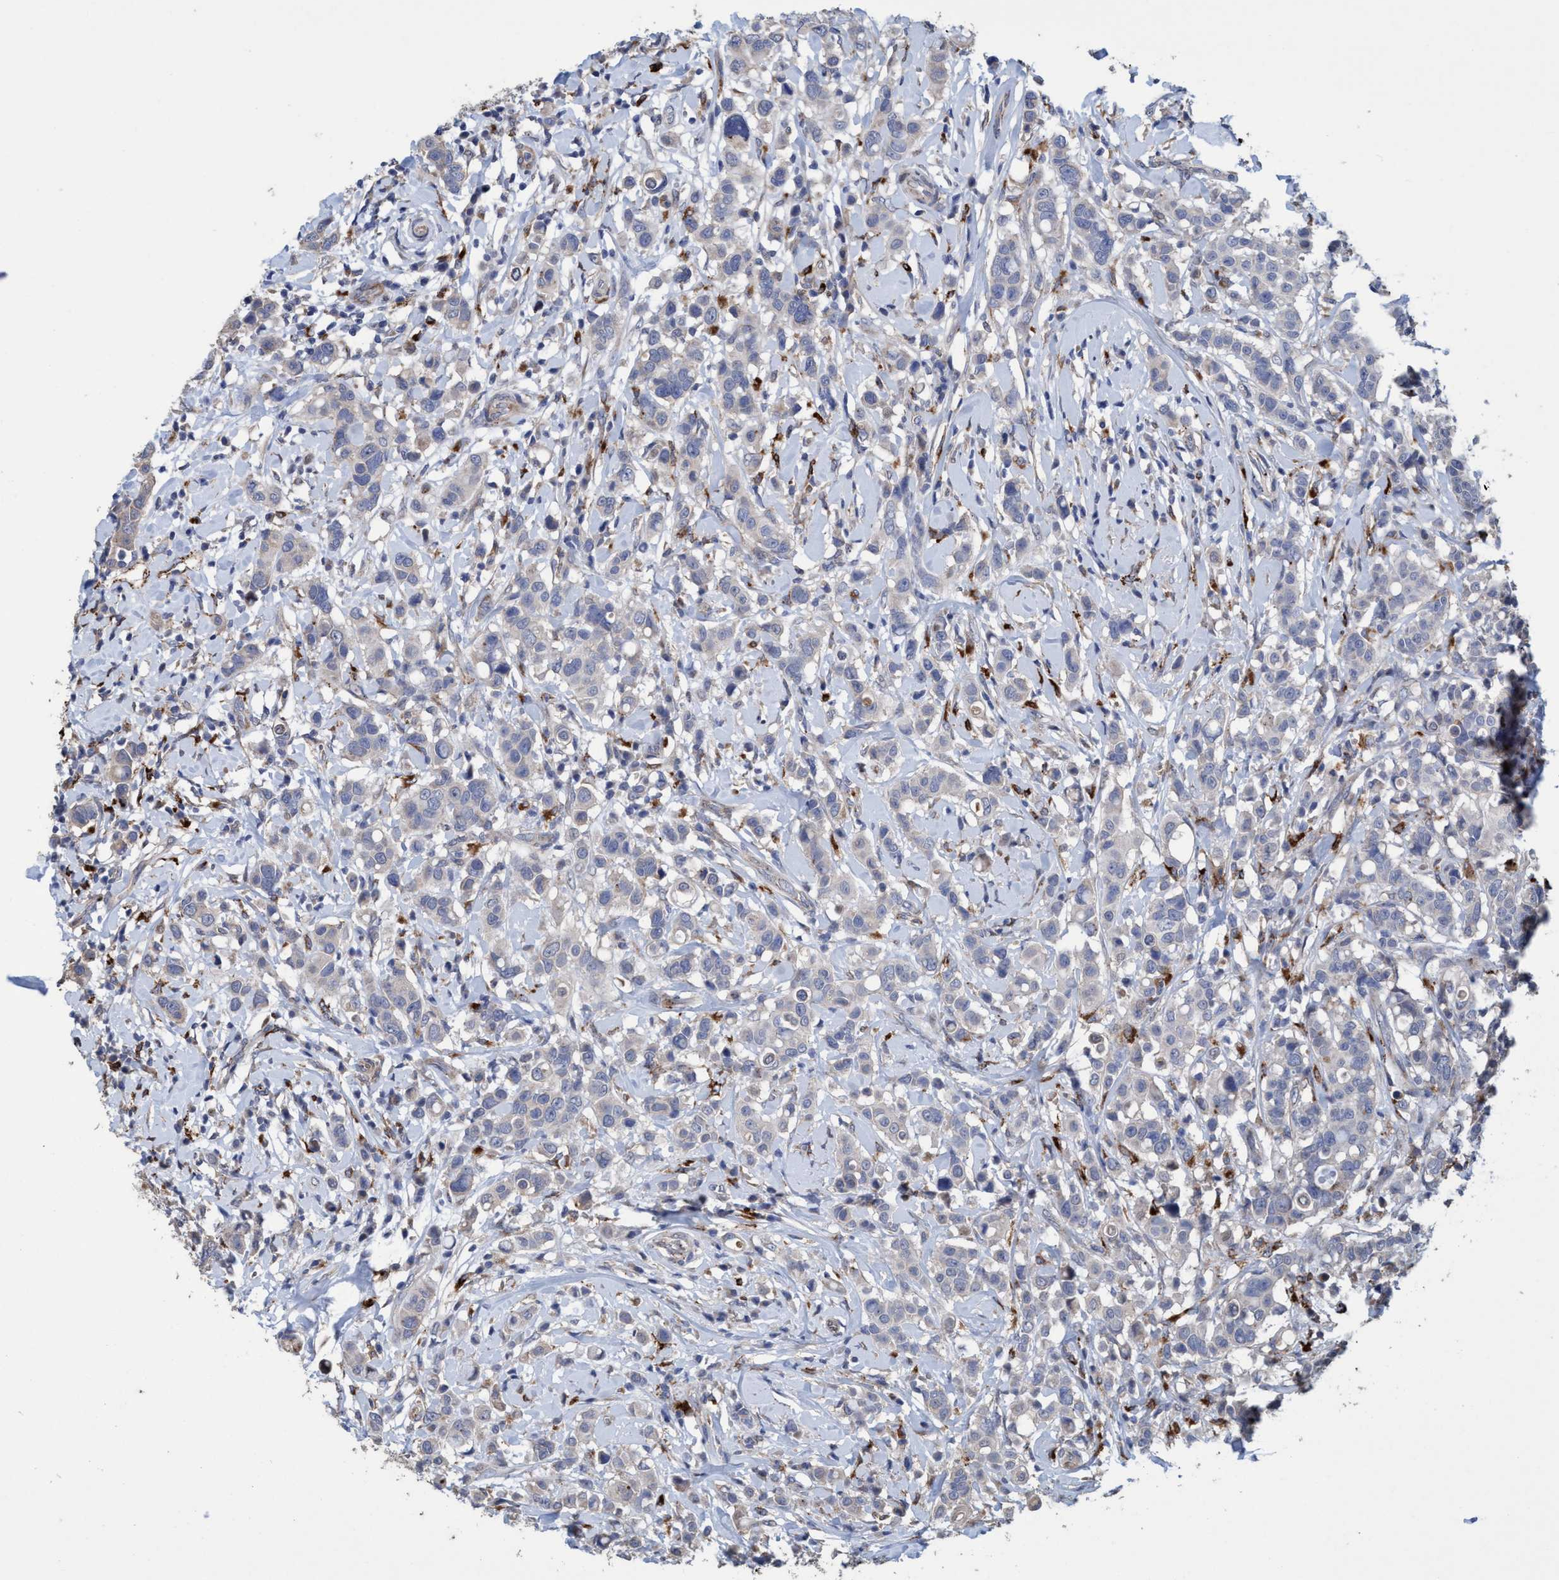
{"staining": {"intensity": "negative", "quantity": "none", "location": "none"}, "tissue": "breast cancer", "cell_type": "Tumor cells", "image_type": "cancer", "snomed": [{"axis": "morphology", "description": "Duct carcinoma"}, {"axis": "topography", "description": "Breast"}], "caption": "Image shows no significant protein positivity in tumor cells of breast cancer (invasive ductal carcinoma).", "gene": "BBS9", "patient": {"sex": "female", "age": 27}}